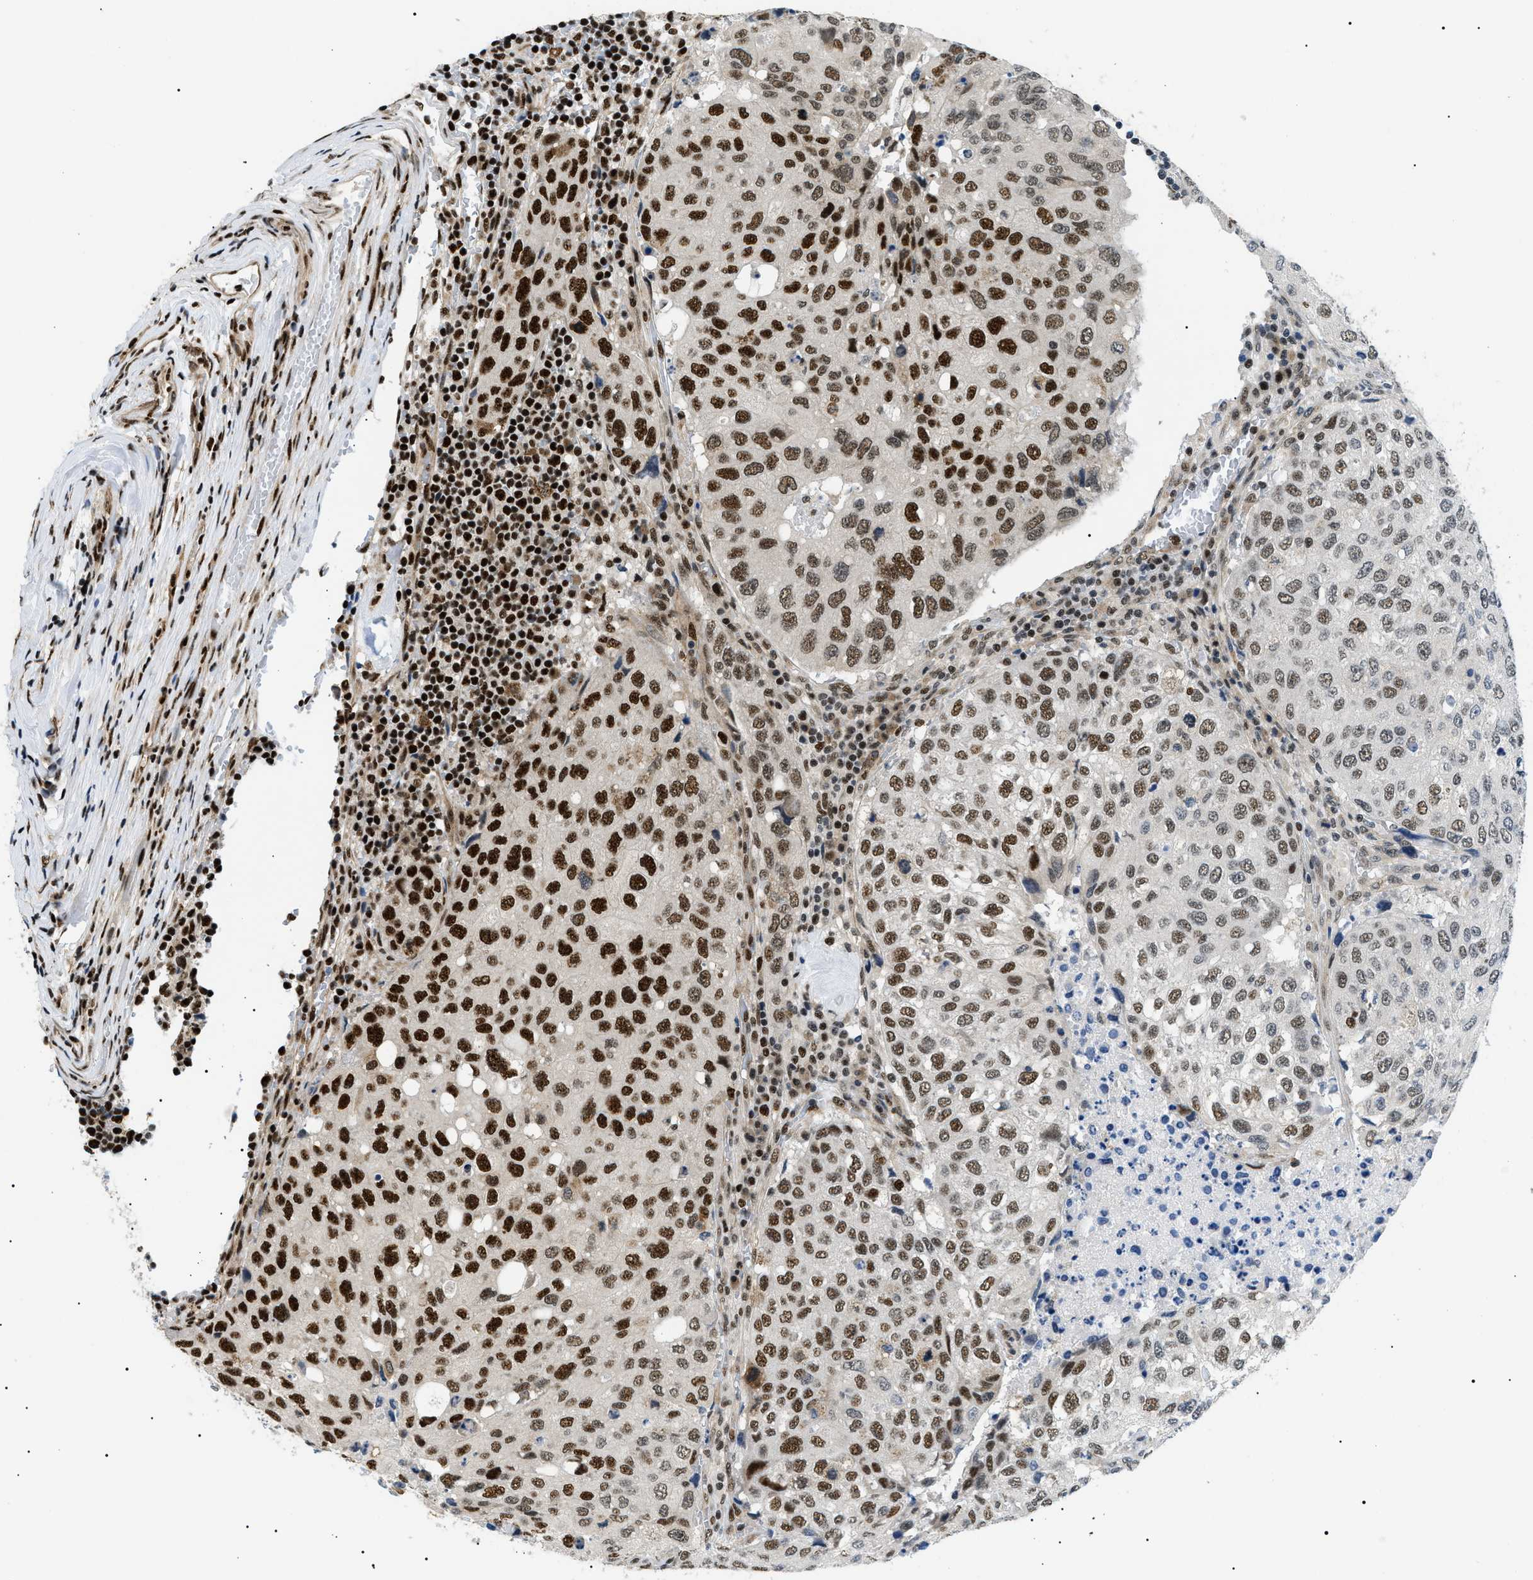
{"staining": {"intensity": "strong", "quantity": "25%-75%", "location": "nuclear"}, "tissue": "urothelial cancer", "cell_type": "Tumor cells", "image_type": "cancer", "snomed": [{"axis": "morphology", "description": "Urothelial carcinoma, High grade"}, {"axis": "topography", "description": "Lymph node"}, {"axis": "topography", "description": "Urinary bladder"}], "caption": "Immunohistochemistry histopathology image of neoplastic tissue: urothelial cancer stained using immunohistochemistry displays high levels of strong protein expression localized specifically in the nuclear of tumor cells, appearing as a nuclear brown color.", "gene": "CWC25", "patient": {"sex": "male", "age": 51}}